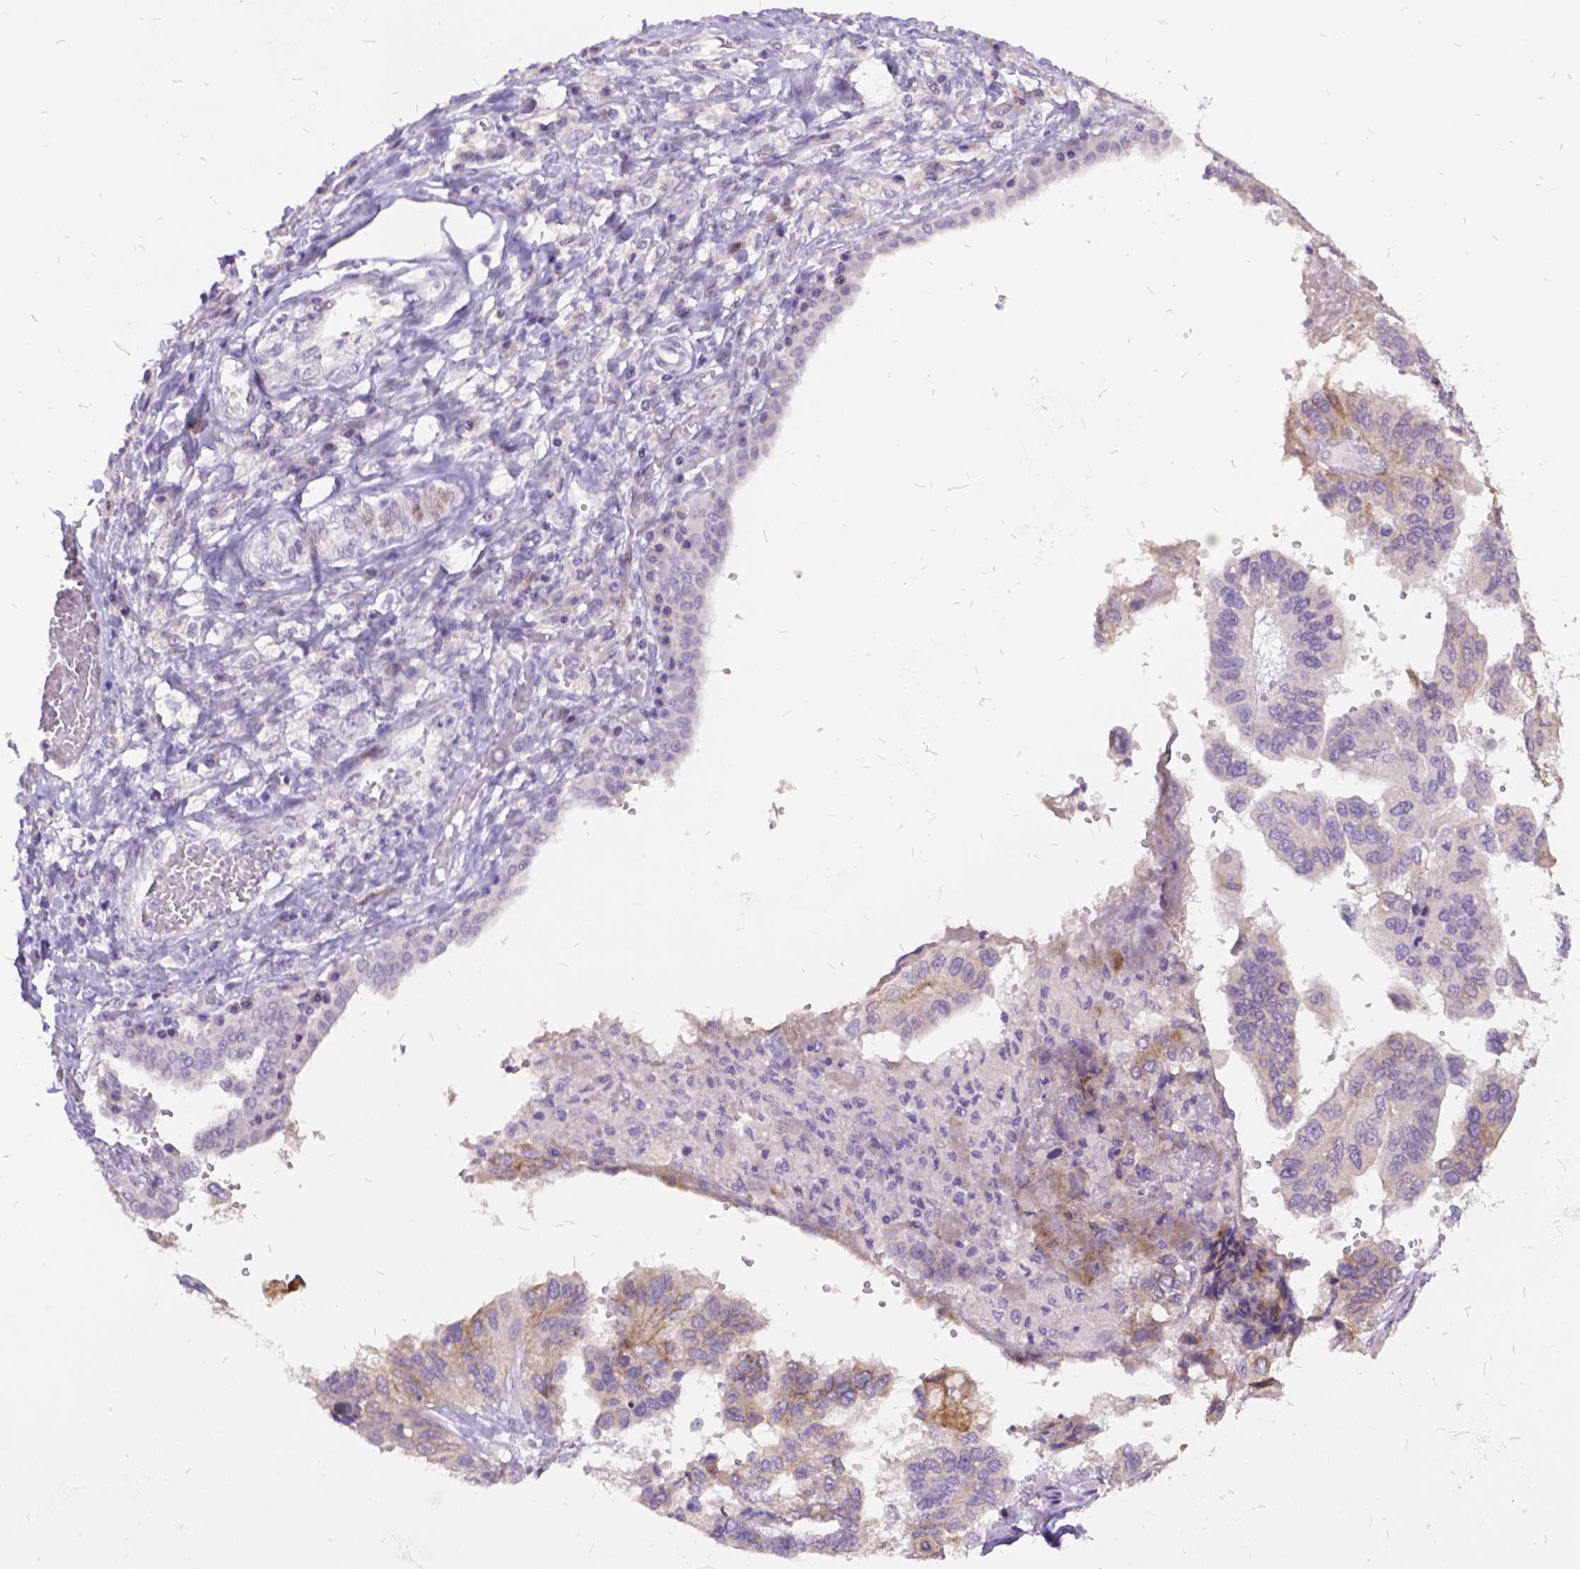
{"staining": {"intensity": "negative", "quantity": "none", "location": "none"}, "tissue": "ovarian cancer", "cell_type": "Tumor cells", "image_type": "cancer", "snomed": [{"axis": "morphology", "description": "Cystadenocarcinoma, serous, NOS"}, {"axis": "topography", "description": "Ovary"}], "caption": "Tumor cells are negative for protein expression in human ovarian cancer (serous cystadenocarcinoma).", "gene": "ITGB6", "patient": {"sex": "female", "age": 79}}